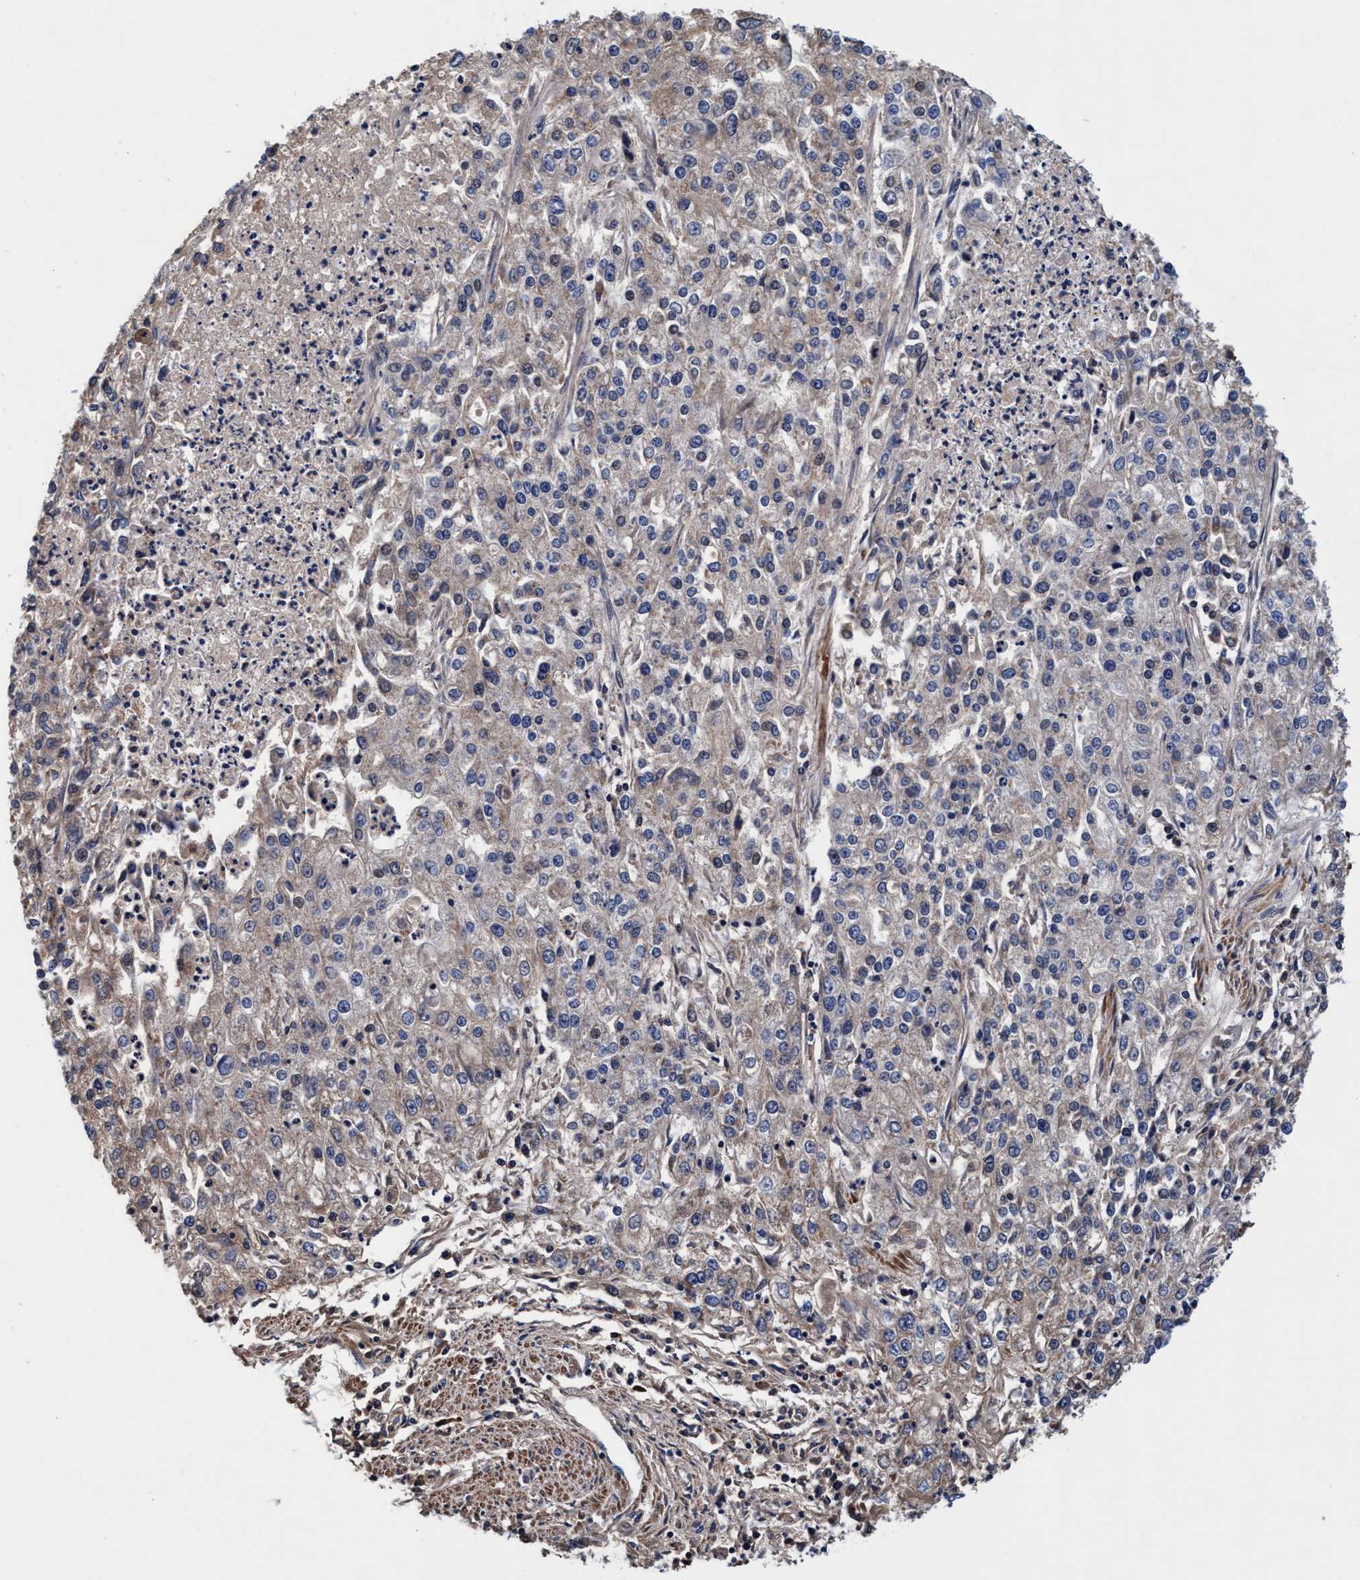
{"staining": {"intensity": "moderate", "quantity": "25%-75%", "location": "cytoplasmic/membranous"}, "tissue": "endometrial cancer", "cell_type": "Tumor cells", "image_type": "cancer", "snomed": [{"axis": "morphology", "description": "Adenocarcinoma, NOS"}, {"axis": "topography", "description": "Endometrium"}], "caption": "Approximately 25%-75% of tumor cells in endometrial adenocarcinoma demonstrate moderate cytoplasmic/membranous protein staining as visualized by brown immunohistochemical staining.", "gene": "RNF208", "patient": {"sex": "female", "age": 49}}